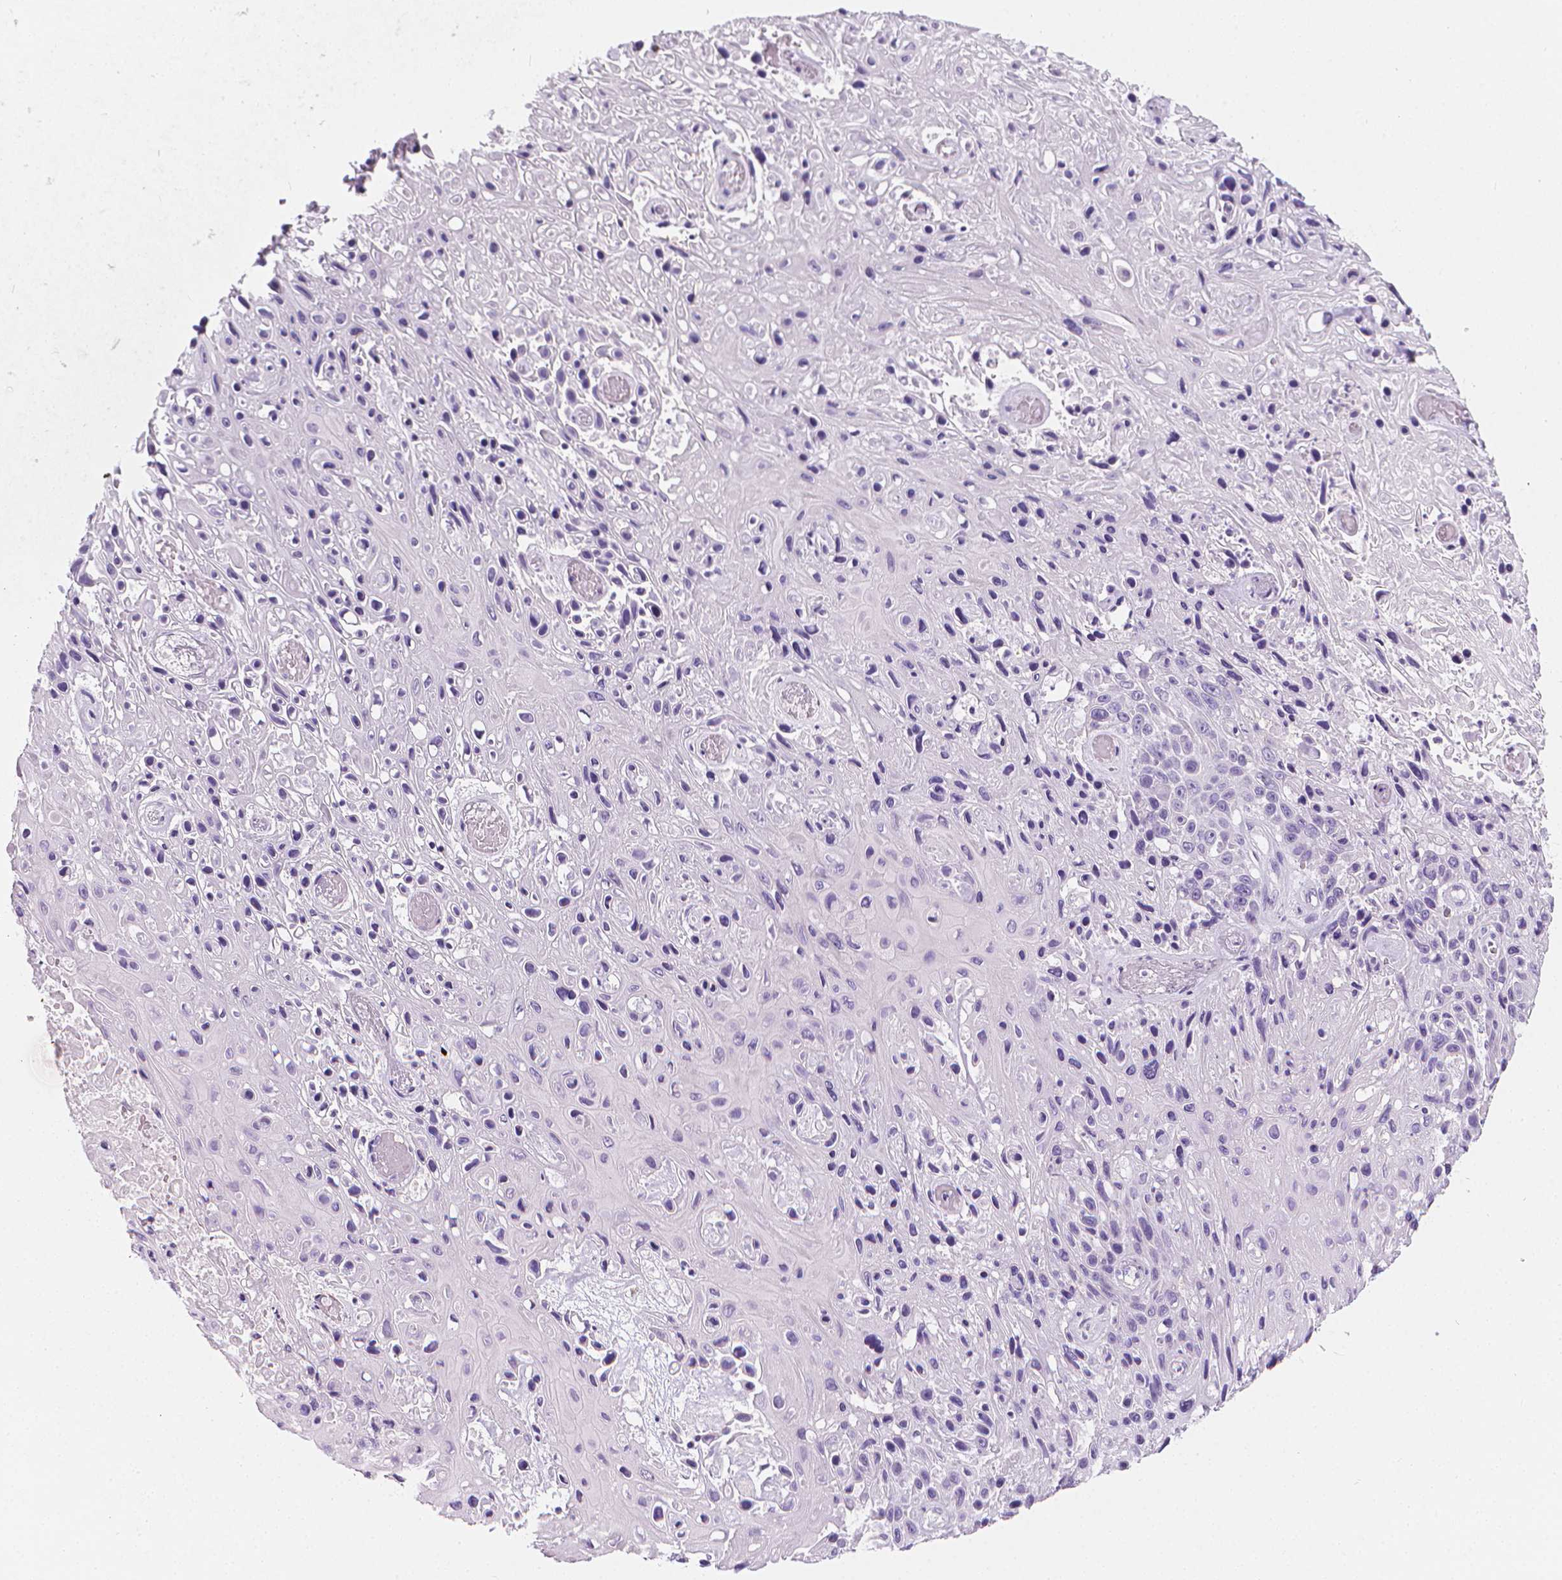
{"staining": {"intensity": "negative", "quantity": "none", "location": "none"}, "tissue": "skin cancer", "cell_type": "Tumor cells", "image_type": "cancer", "snomed": [{"axis": "morphology", "description": "Squamous cell carcinoma, NOS"}, {"axis": "topography", "description": "Skin"}], "caption": "Human skin cancer stained for a protein using IHC shows no expression in tumor cells.", "gene": "DCAF8L1", "patient": {"sex": "male", "age": 82}}